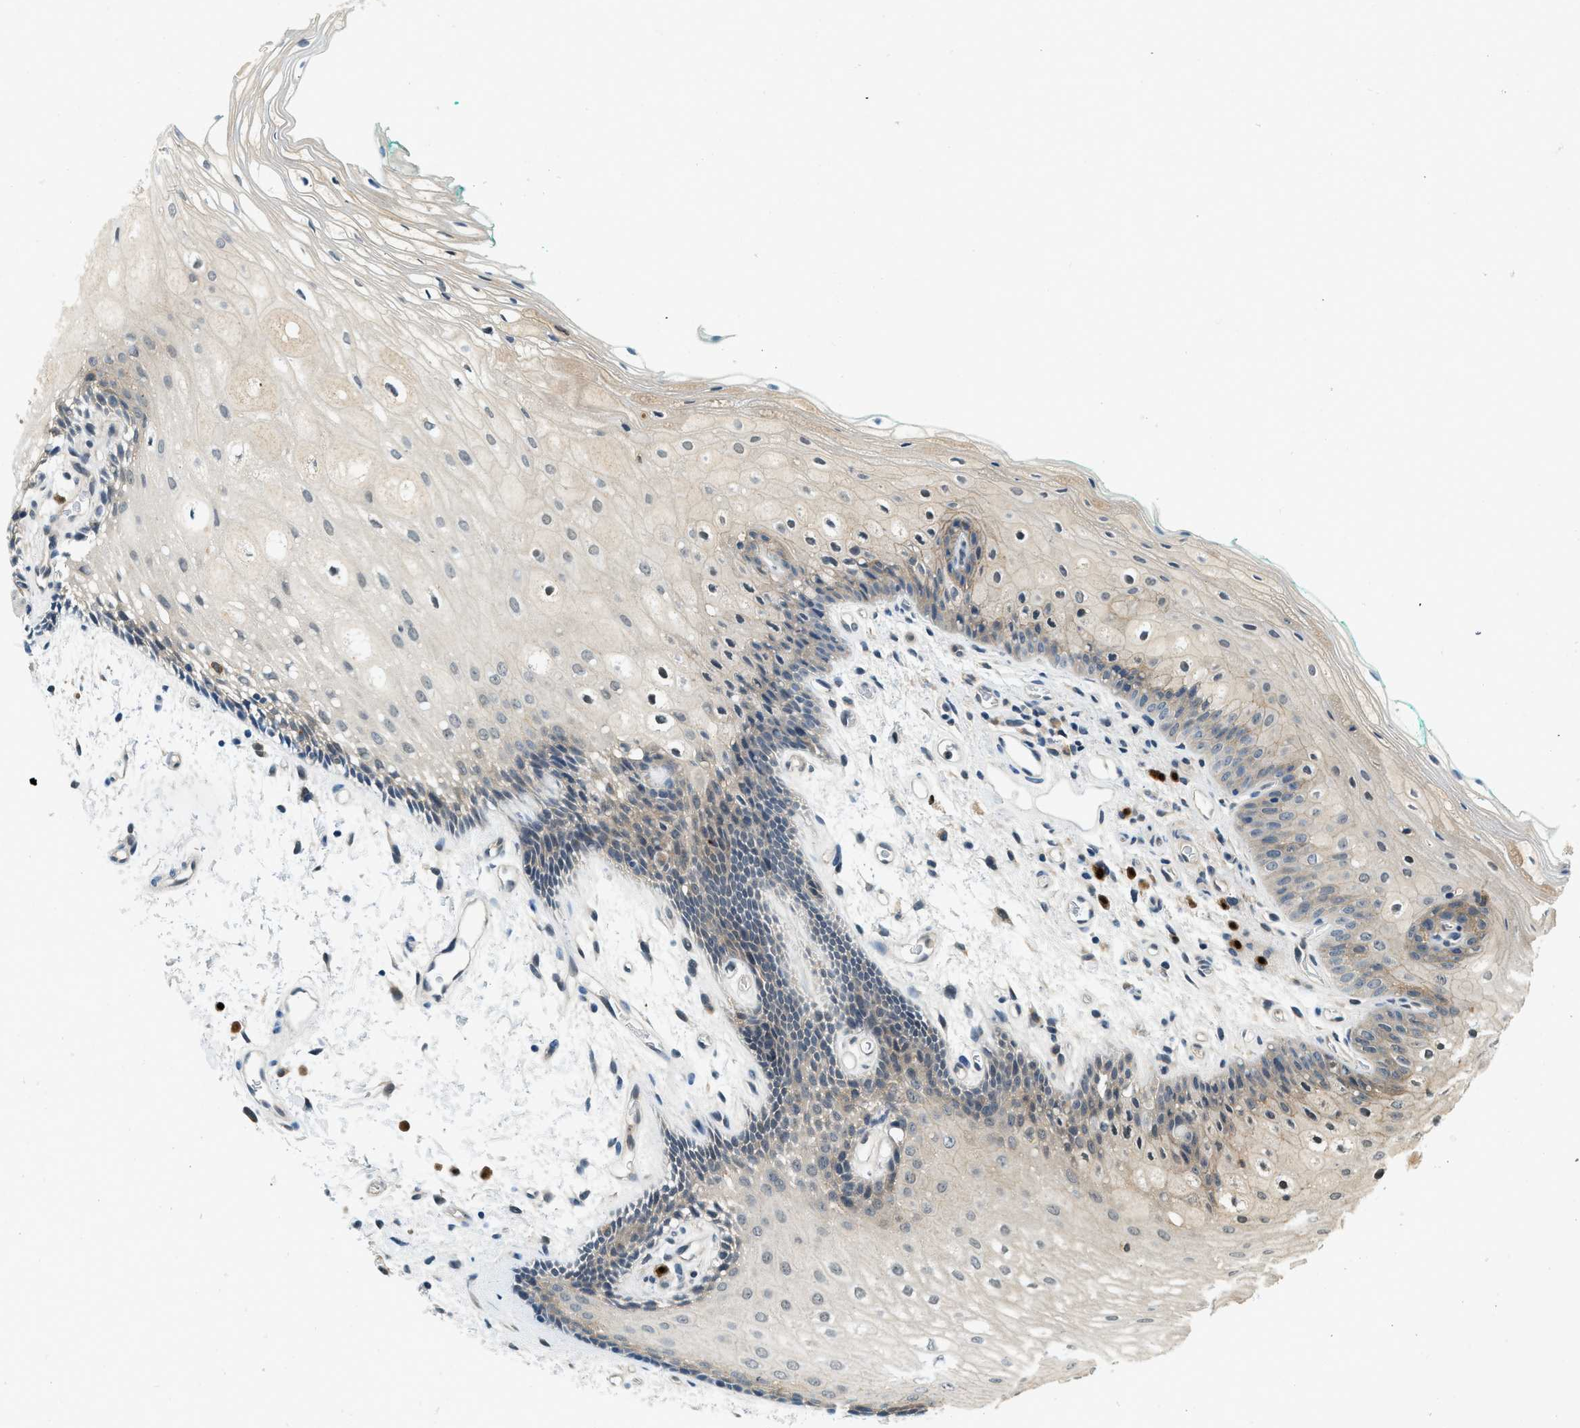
{"staining": {"intensity": "weak", "quantity": "<25%", "location": "cytoplasmic/membranous"}, "tissue": "oral mucosa", "cell_type": "Squamous epithelial cells", "image_type": "normal", "snomed": [{"axis": "morphology", "description": "Normal tissue, NOS"}, {"axis": "topography", "description": "Skeletal muscle"}, {"axis": "topography", "description": "Oral tissue"}, {"axis": "topography", "description": "Peripheral nerve tissue"}], "caption": "DAB (3,3'-diaminobenzidine) immunohistochemical staining of benign oral mucosa displays no significant expression in squamous epithelial cells.", "gene": "GMPPB", "patient": {"sex": "female", "age": 84}}